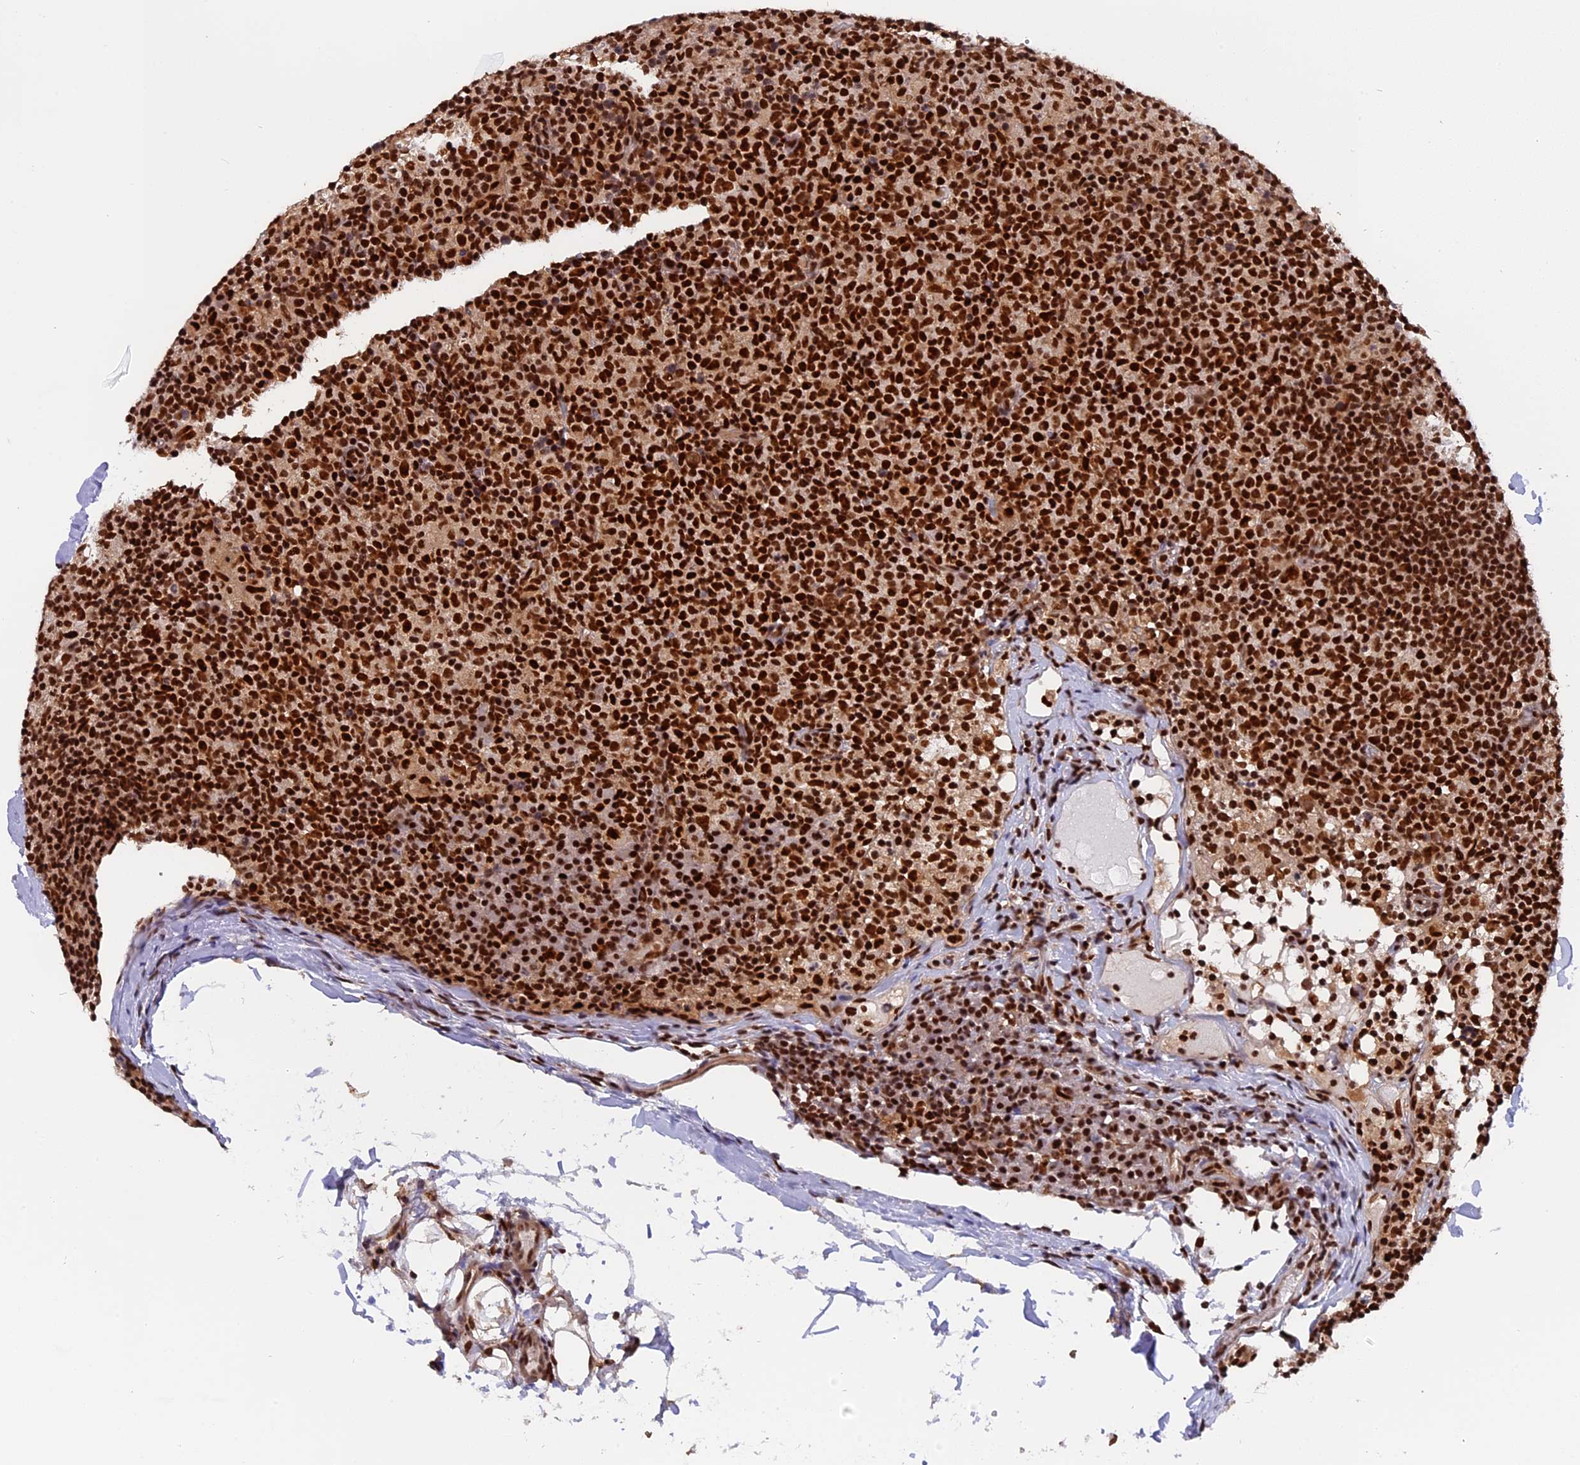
{"staining": {"intensity": "strong", "quantity": ">75%", "location": "nuclear"}, "tissue": "lymph node", "cell_type": "Non-germinal center cells", "image_type": "normal", "snomed": [{"axis": "morphology", "description": "Normal tissue, NOS"}, {"axis": "morphology", "description": "Inflammation, NOS"}, {"axis": "topography", "description": "Lymph node"}], "caption": "Brown immunohistochemical staining in normal human lymph node shows strong nuclear staining in about >75% of non-germinal center cells. Nuclei are stained in blue.", "gene": "RAMACL", "patient": {"sex": "male", "age": 55}}